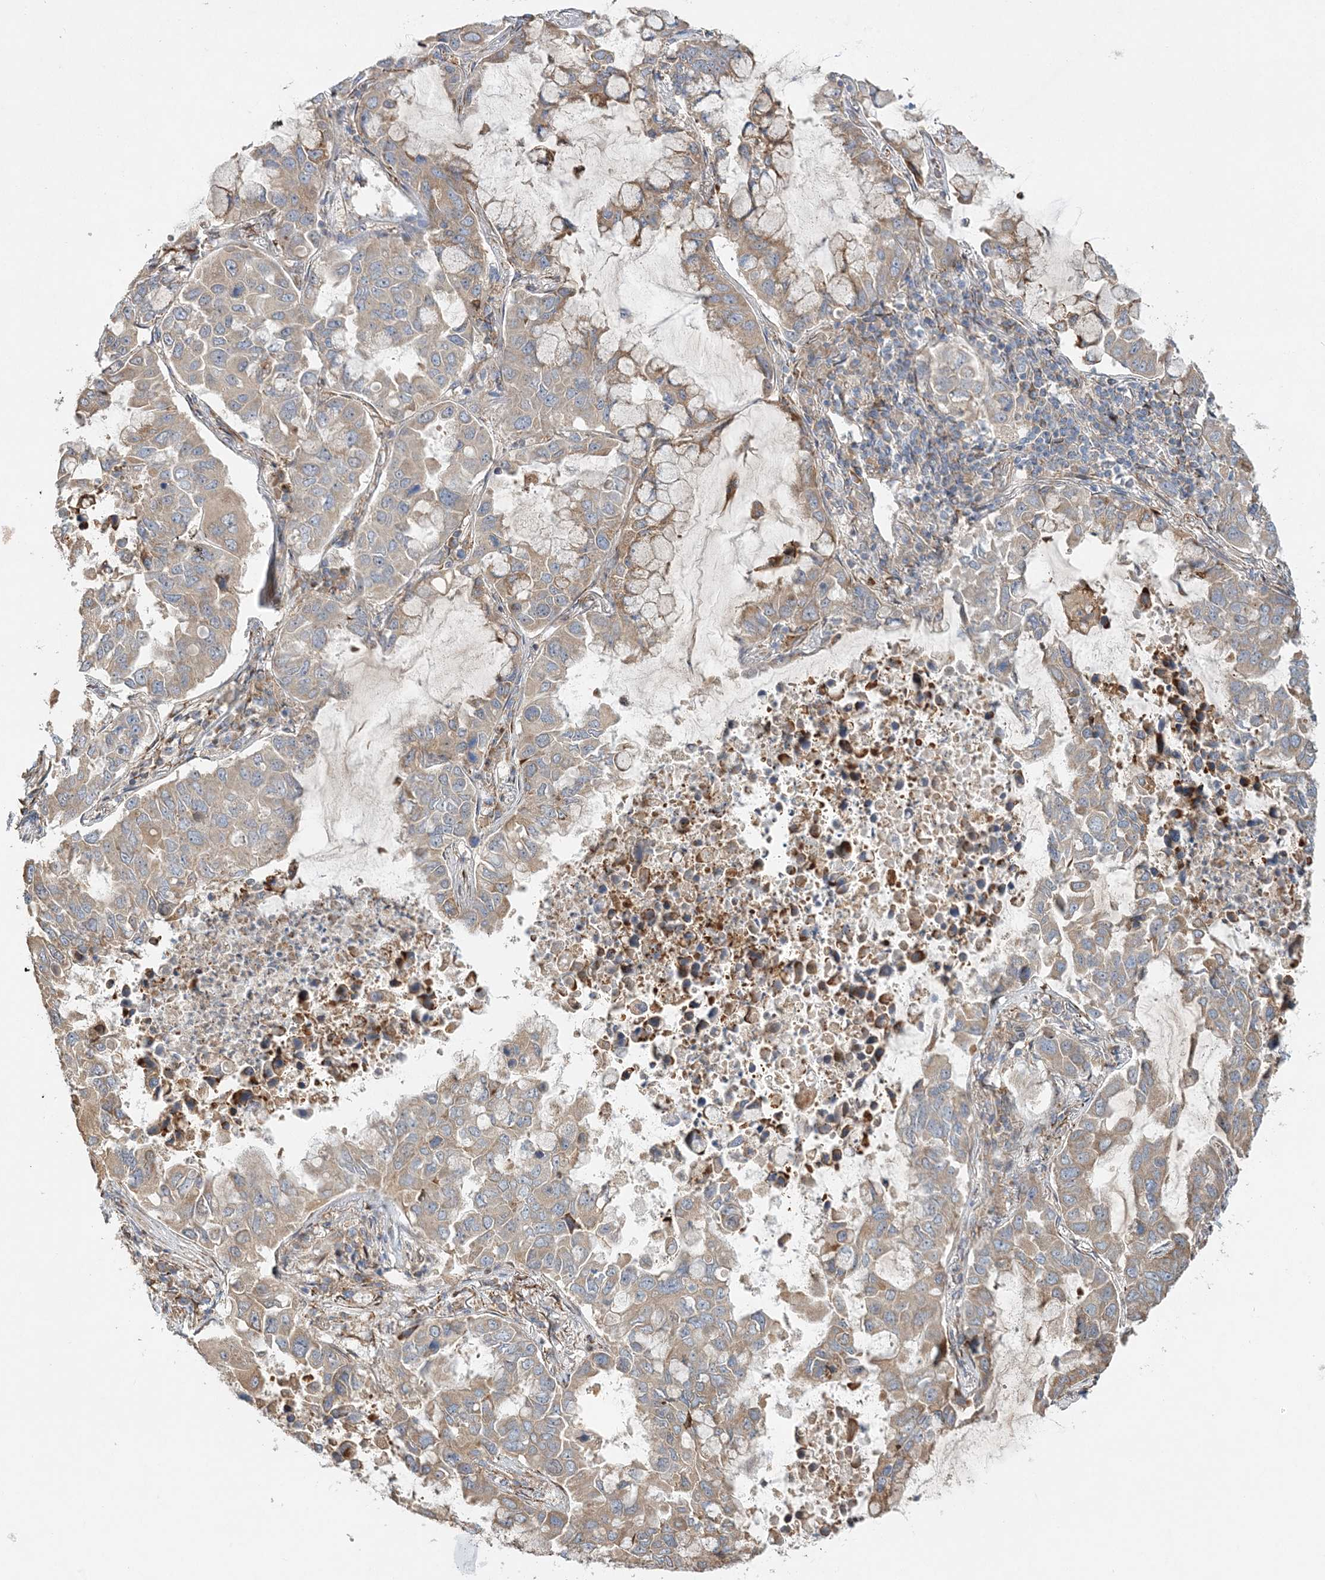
{"staining": {"intensity": "negative", "quantity": "none", "location": "none"}, "tissue": "lung cancer", "cell_type": "Tumor cells", "image_type": "cancer", "snomed": [{"axis": "morphology", "description": "Adenocarcinoma, NOS"}, {"axis": "topography", "description": "Lung"}], "caption": "Lung adenocarcinoma was stained to show a protein in brown. There is no significant expression in tumor cells. (Immunohistochemistry, brightfield microscopy, high magnification).", "gene": "ZFYVE16", "patient": {"sex": "male", "age": 64}}